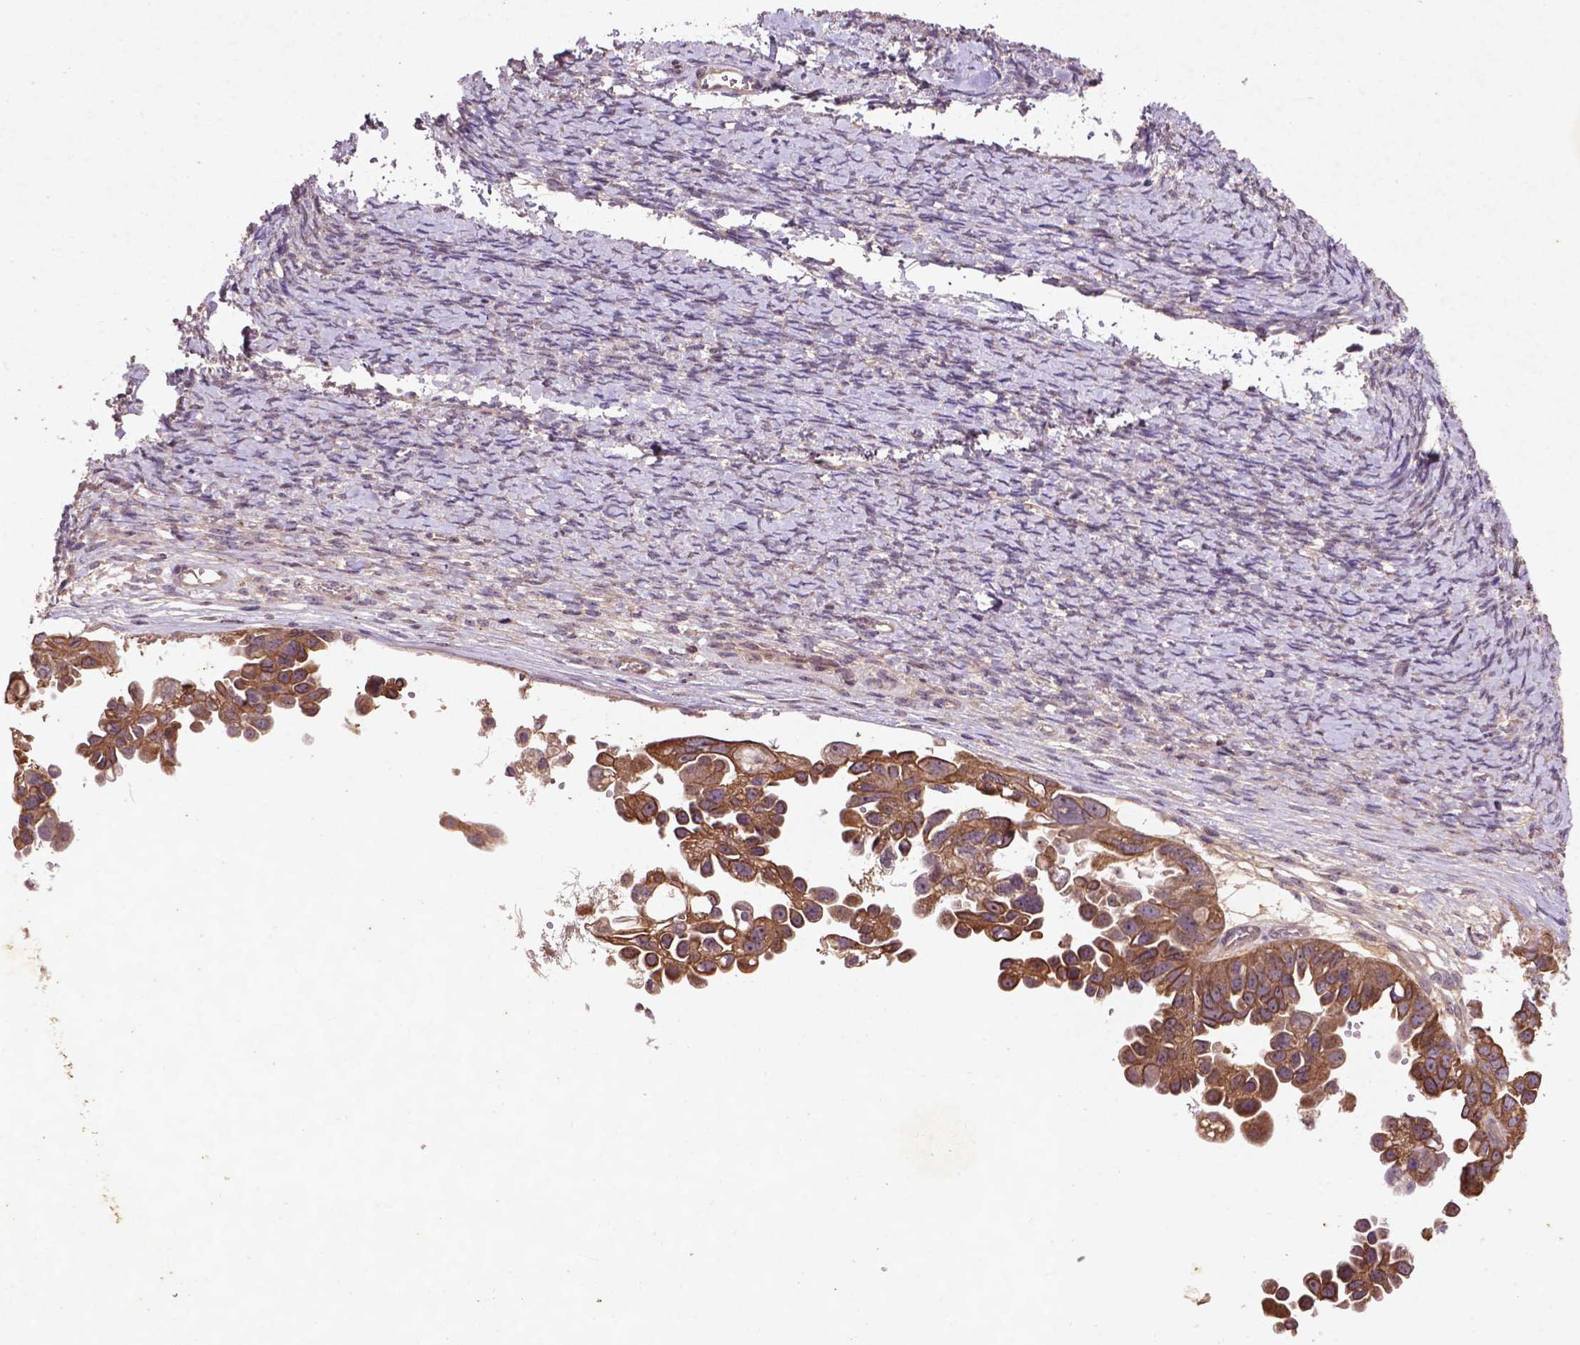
{"staining": {"intensity": "strong", "quantity": ">75%", "location": "cytoplasmic/membranous"}, "tissue": "ovarian cancer", "cell_type": "Tumor cells", "image_type": "cancer", "snomed": [{"axis": "morphology", "description": "Cystadenocarcinoma, serous, NOS"}, {"axis": "topography", "description": "Ovary"}], "caption": "DAB immunohistochemical staining of human ovarian cancer reveals strong cytoplasmic/membranous protein expression in about >75% of tumor cells. (DAB = brown stain, brightfield microscopy at high magnification).", "gene": "COQ2", "patient": {"sex": "female", "age": 53}}